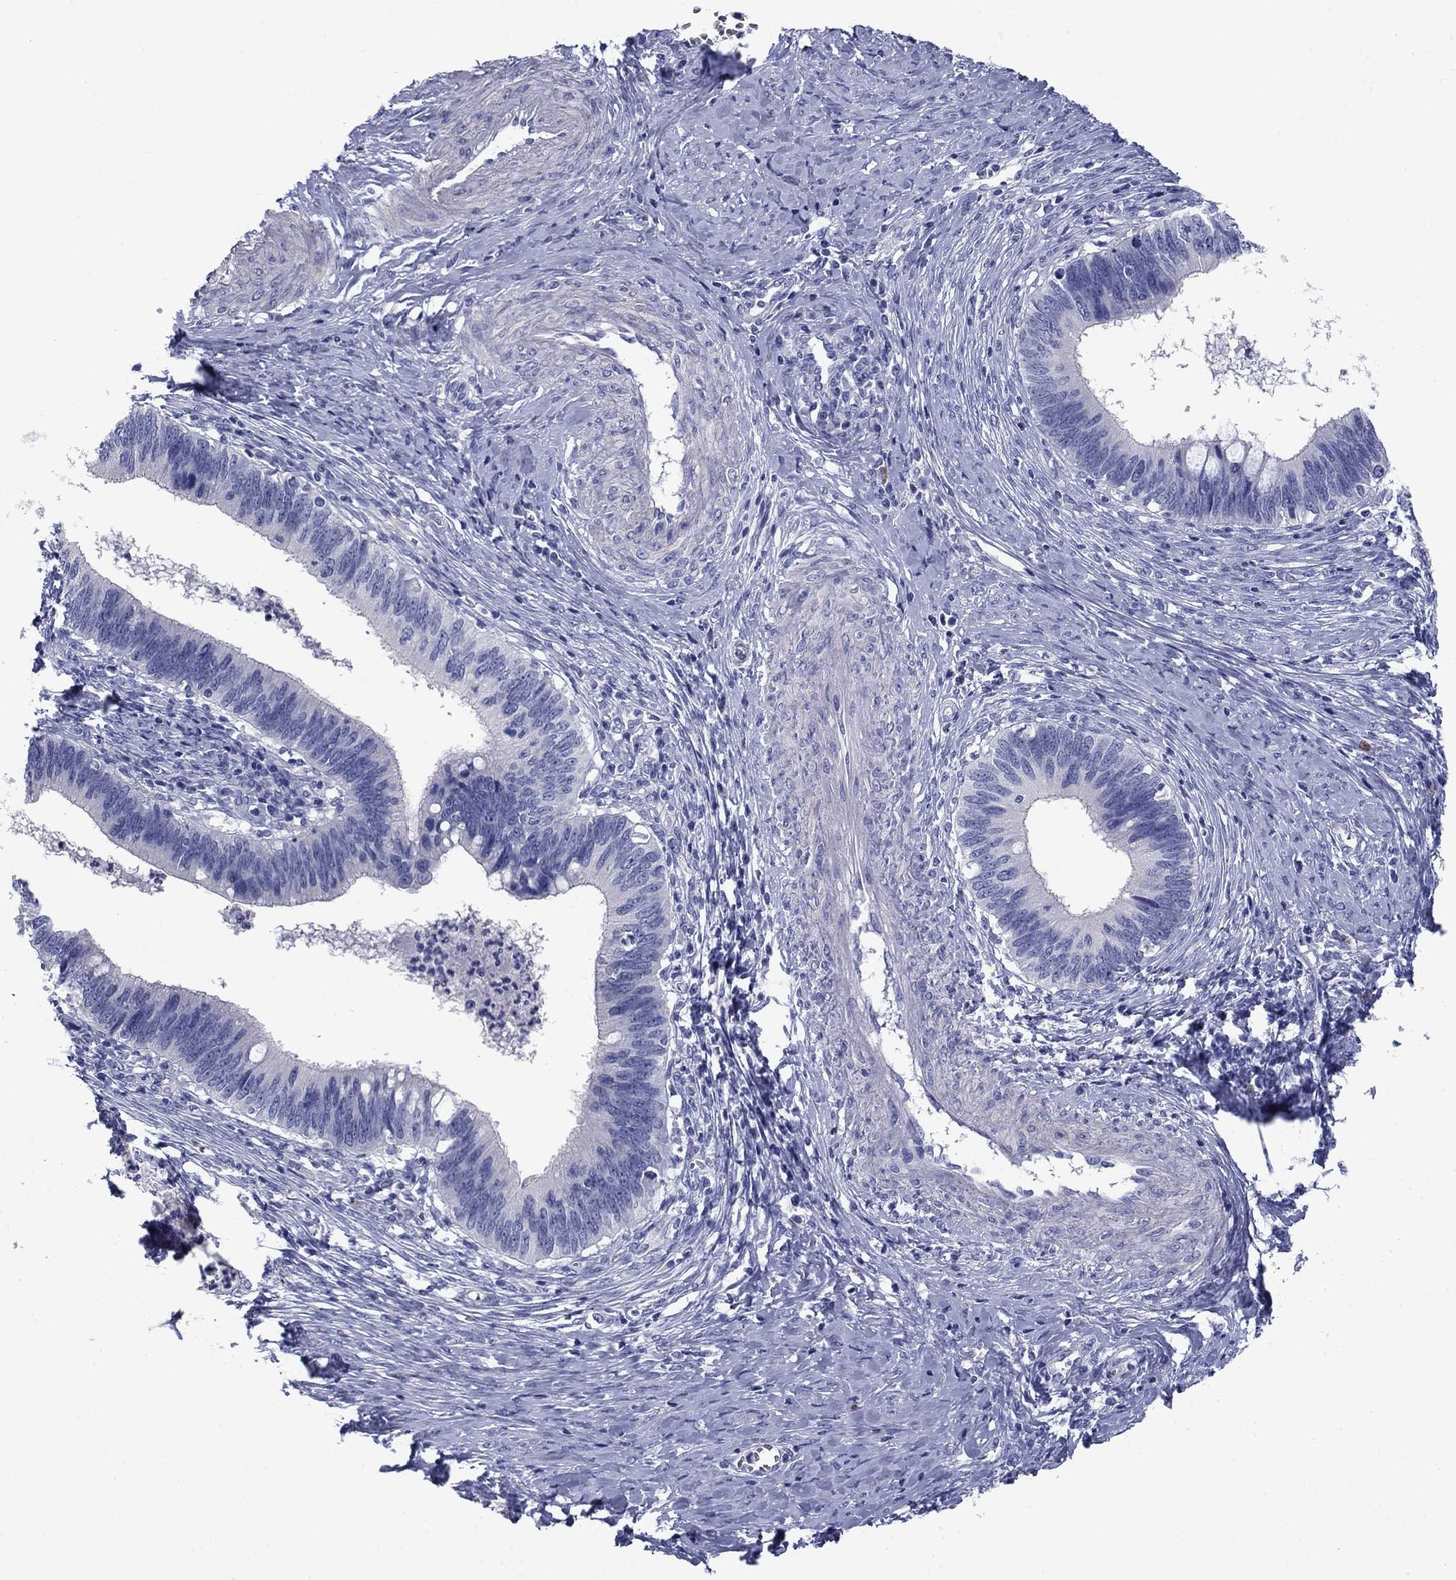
{"staining": {"intensity": "negative", "quantity": "none", "location": "none"}, "tissue": "cervical cancer", "cell_type": "Tumor cells", "image_type": "cancer", "snomed": [{"axis": "morphology", "description": "Adenocarcinoma, NOS"}, {"axis": "topography", "description": "Cervix"}], "caption": "An IHC photomicrograph of cervical cancer (adenocarcinoma) is shown. There is no staining in tumor cells of cervical cancer (adenocarcinoma).", "gene": "PRKCG", "patient": {"sex": "female", "age": 42}}